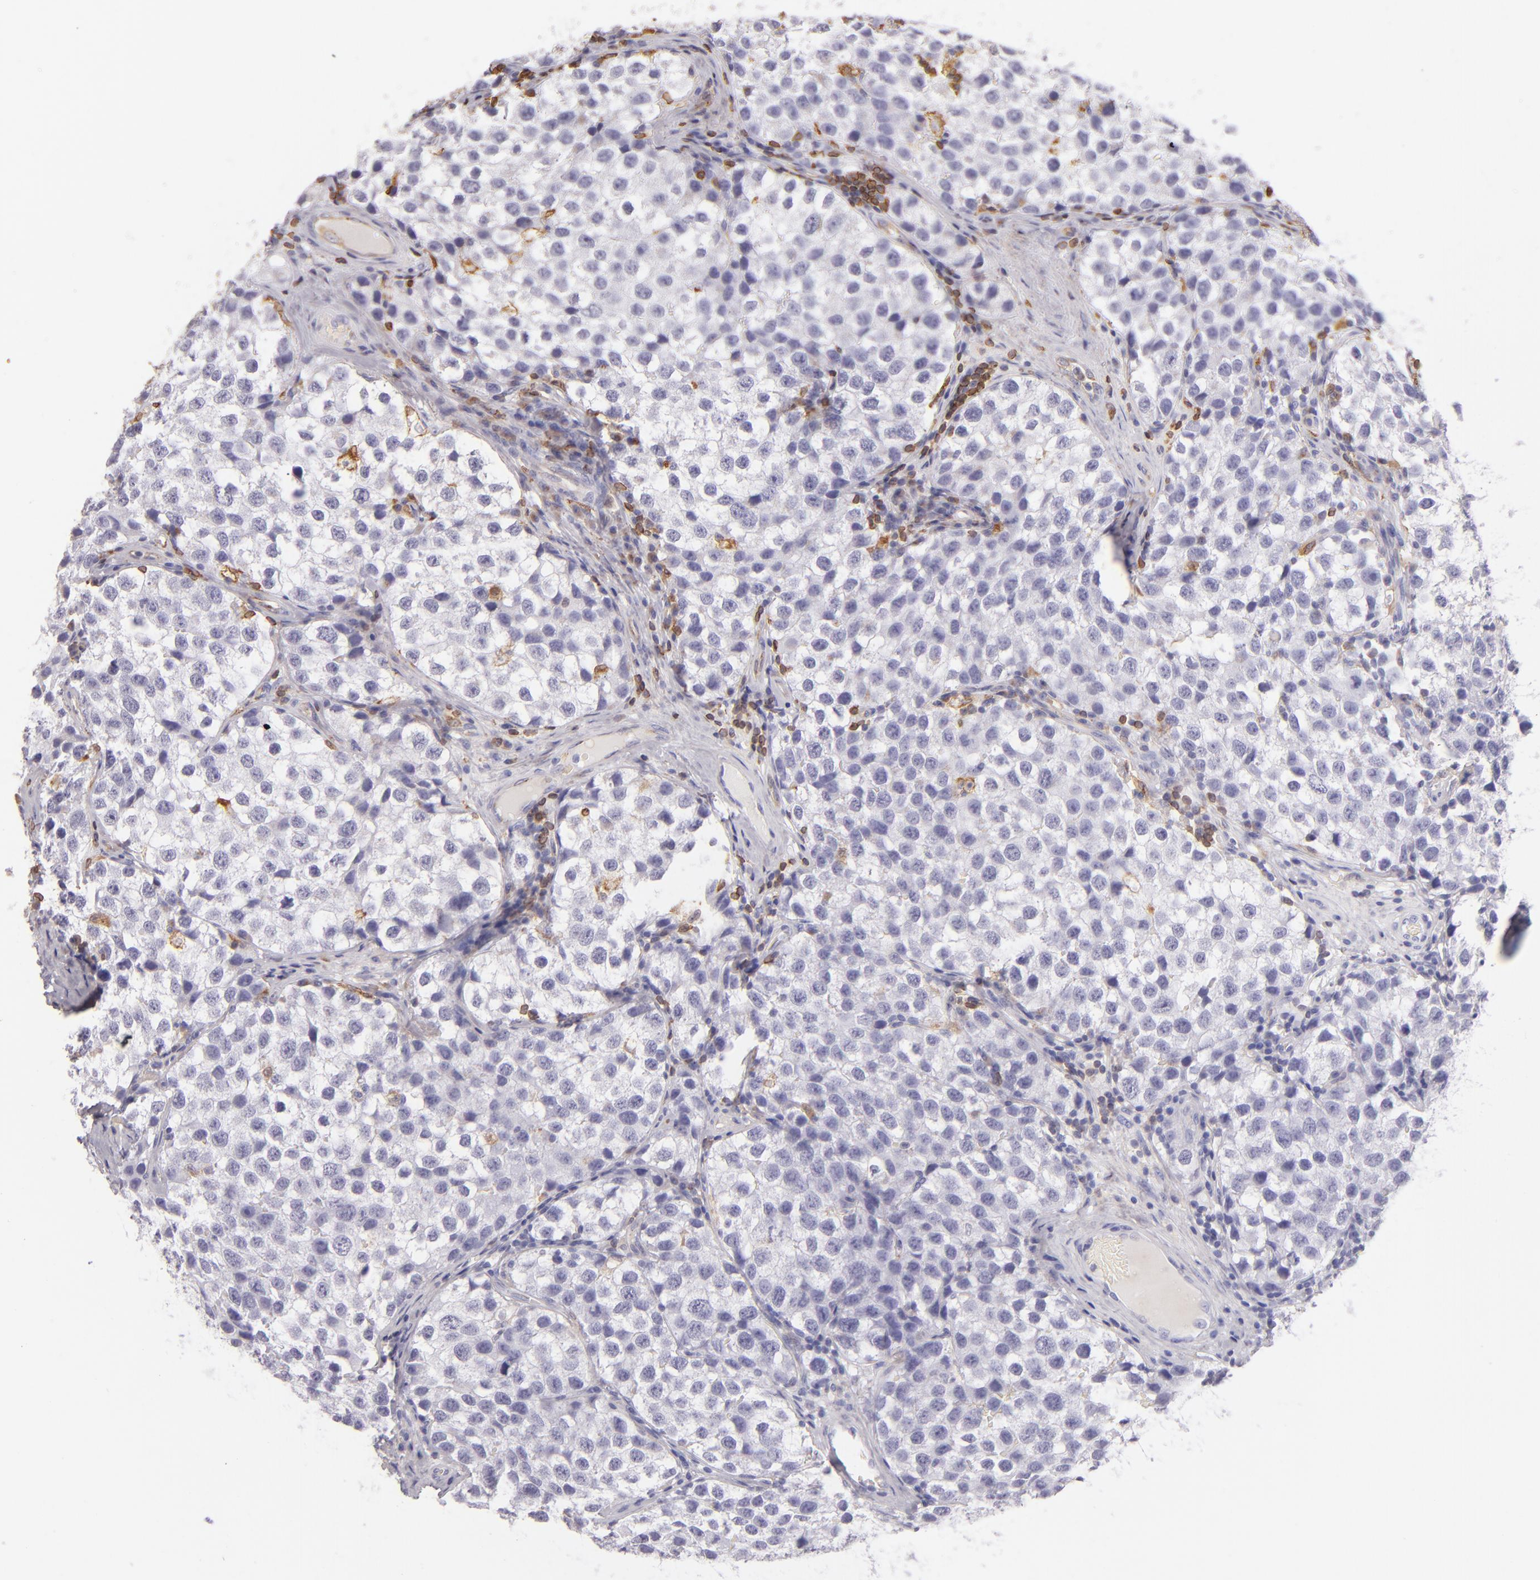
{"staining": {"intensity": "negative", "quantity": "none", "location": "none"}, "tissue": "testis cancer", "cell_type": "Tumor cells", "image_type": "cancer", "snomed": [{"axis": "morphology", "description": "Seminoma, NOS"}, {"axis": "topography", "description": "Testis"}], "caption": "Tumor cells are negative for brown protein staining in seminoma (testis).", "gene": "CD74", "patient": {"sex": "male", "age": 39}}